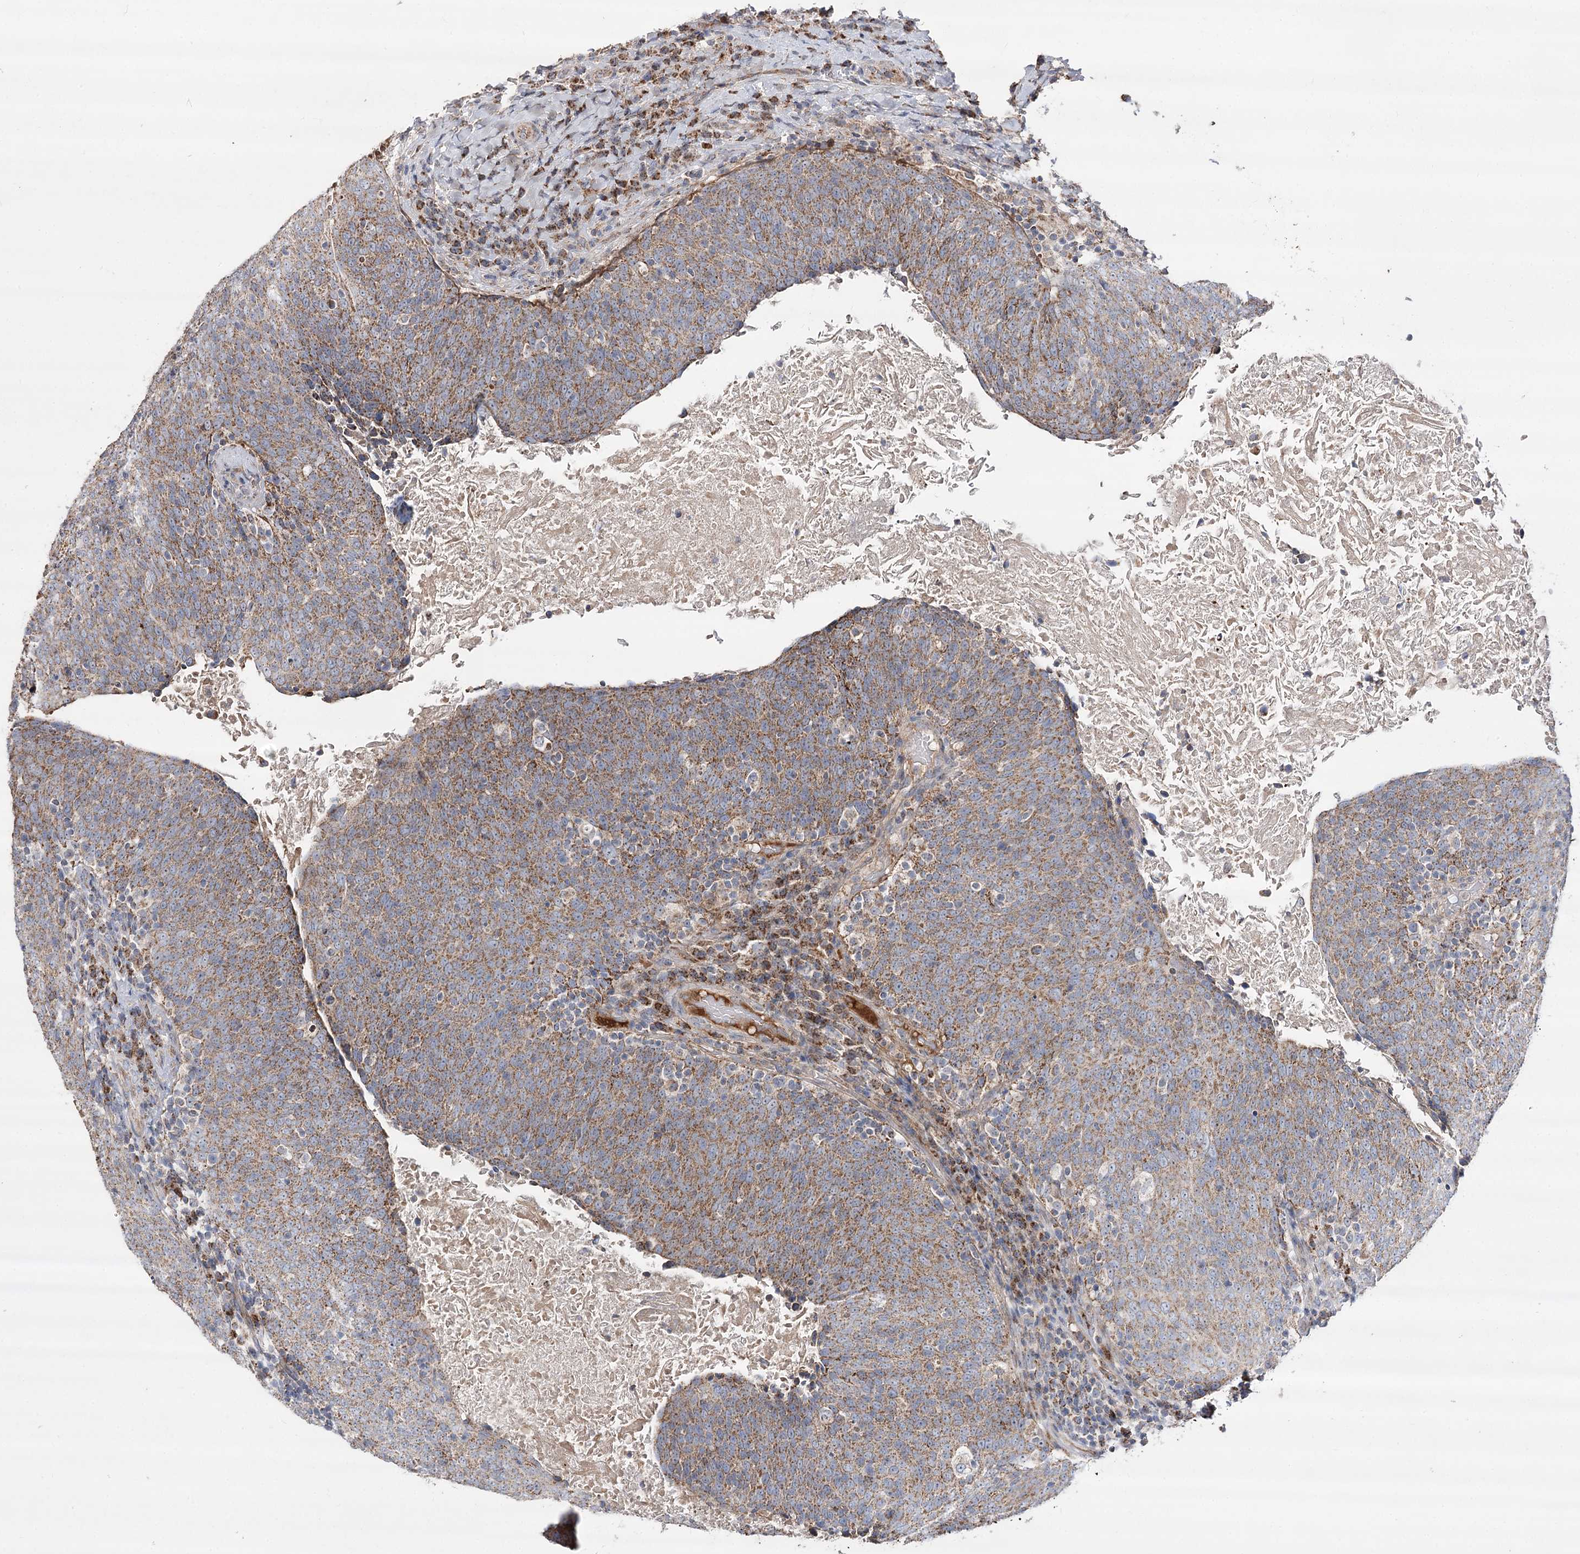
{"staining": {"intensity": "moderate", "quantity": ">75%", "location": "cytoplasmic/membranous"}, "tissue": "head and neck cancer", "cell_type": "Tumor cells", "image_type": "cancer", "snomed": [{"axis": "morphology", "description": "Squamous cell carcinoma, NOS"}, {"axis": "morphology", "description": "Squamous cell carcinoma, metastatic, NOS"}, {"axis": "topography", "description": "Lymph node"}, {"axis": "topography", "description": "Head-Neck"}], "caption": "A high-resolution micrograph shows IHC staining of head and neck cancer, which displays moderate cytoplasmic/membranous expression in approximately >75% of tumor cells.", "gene": "NADK2", "patient": {"sex": "male", "age": 62}}